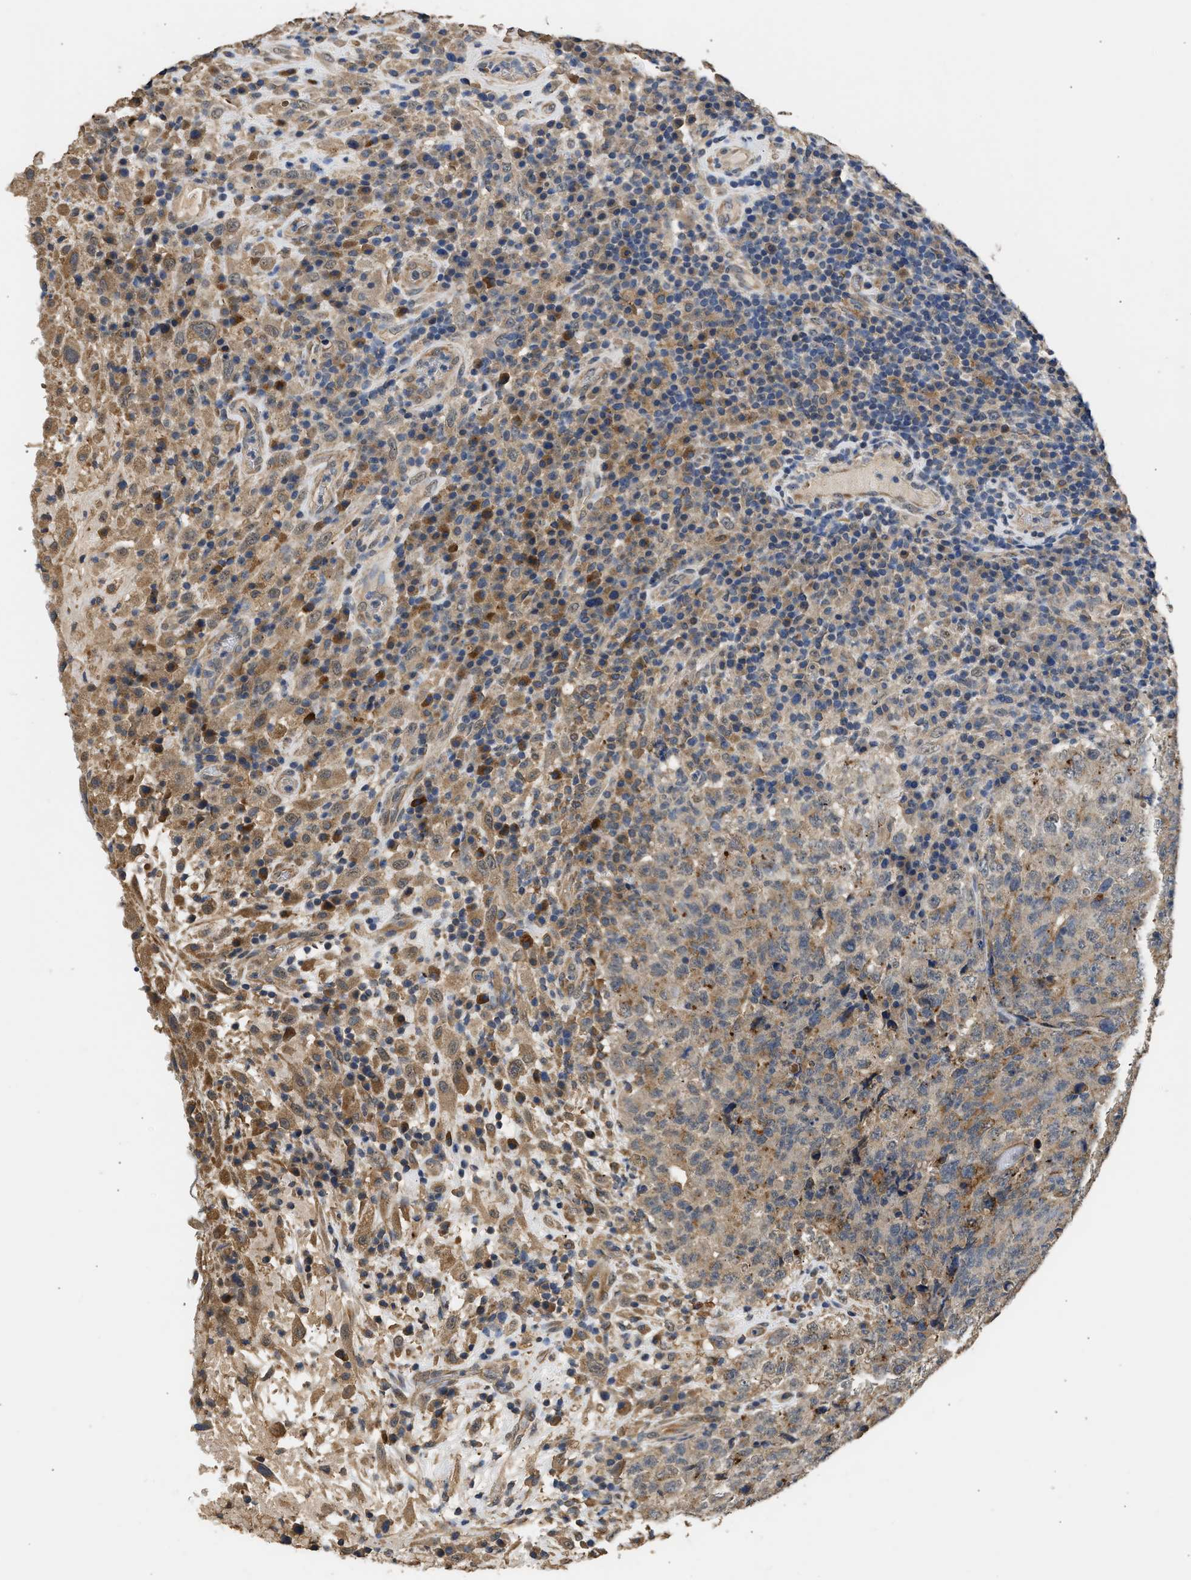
{"staining": {"intensity": "moderate", "quantity": ">75%", "location": "cytoplasmic/membranous"}, "tissue": "testis cancer", "cell_type": "Tumor cells", "image_type": "cancer", "snomed": [{"axis": "morphology", "description": "Necrosis, NOS"}, {"axis": "morphology", "description": "Carcinoma, Embryonal, NOS"}, {"axis": "topography", "description": "Testis"}], "caption": "DAB immunohistochemical staining of testis cancer displays moderate cytoplasmic/membranous protein staining in about >75% of tumor cells. The protein is stained brown, and the nuclei are stained in blue (DAB IHC with brightfield microscopy, high magnification).", "gene": "SPINT2", "patient": {"sex": "male", "age": 19}}